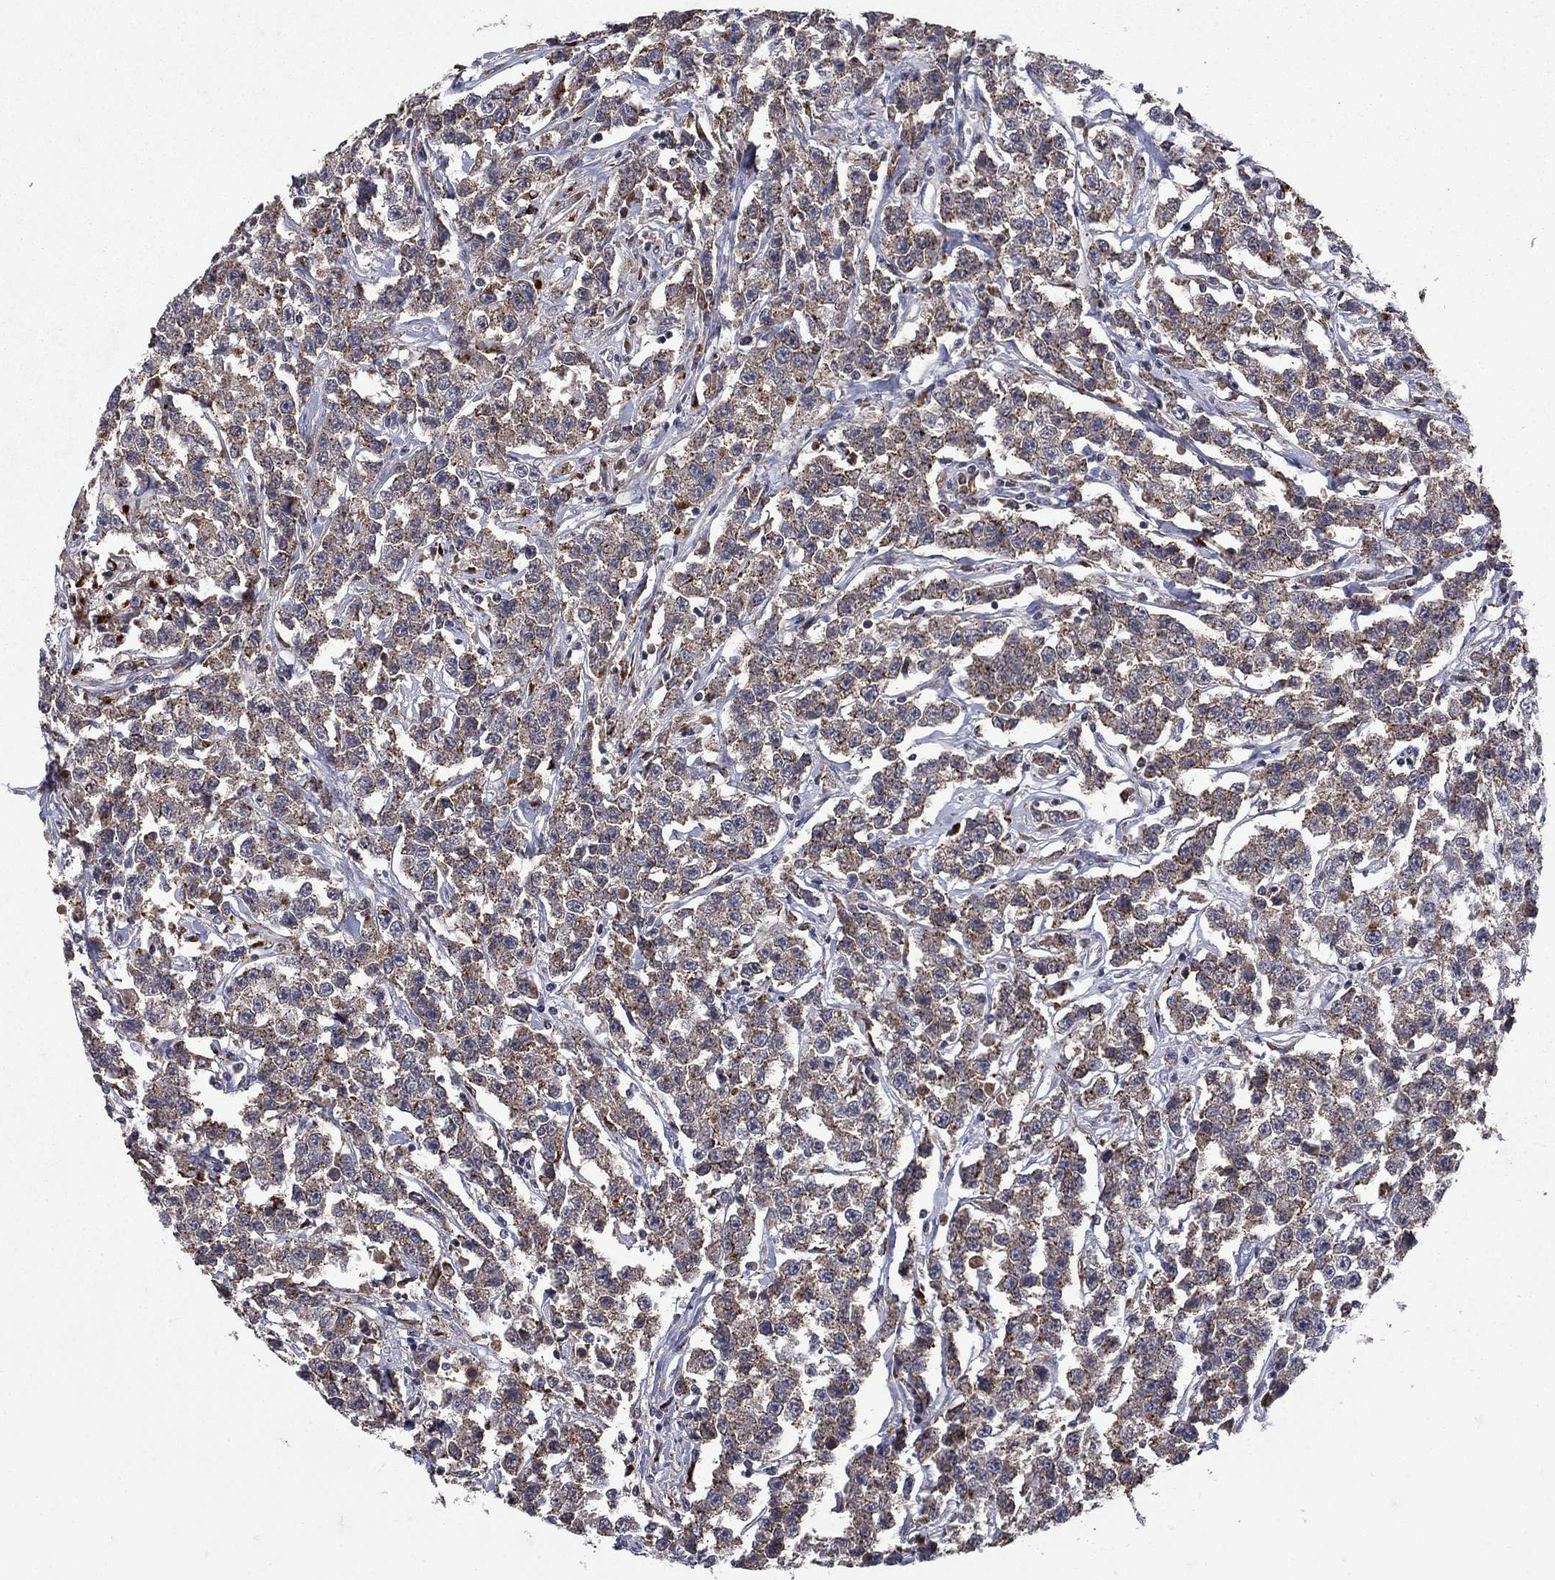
{"staining": {"intensity": "weak", "quantity": "25%-75%", "location": "cytoplasmic/membranous"}, "tissue": "testis cancer", "cell_type": "Tumor cells", "image_type": "cancer", "snomed": [{"axis": "morphology", "description": "Seminoma, NOS"}, {"axis": "topography", "description": "Testis"}], "caption": "IHC image of human testis seminoma stained for a protein (brown), which reveals low levels of weak cytoplasmic/membranous staining in approximately 25%-75% of tumor cells.", "gene": "NPC2", "patient": {"sex": "male", "age": 59}}